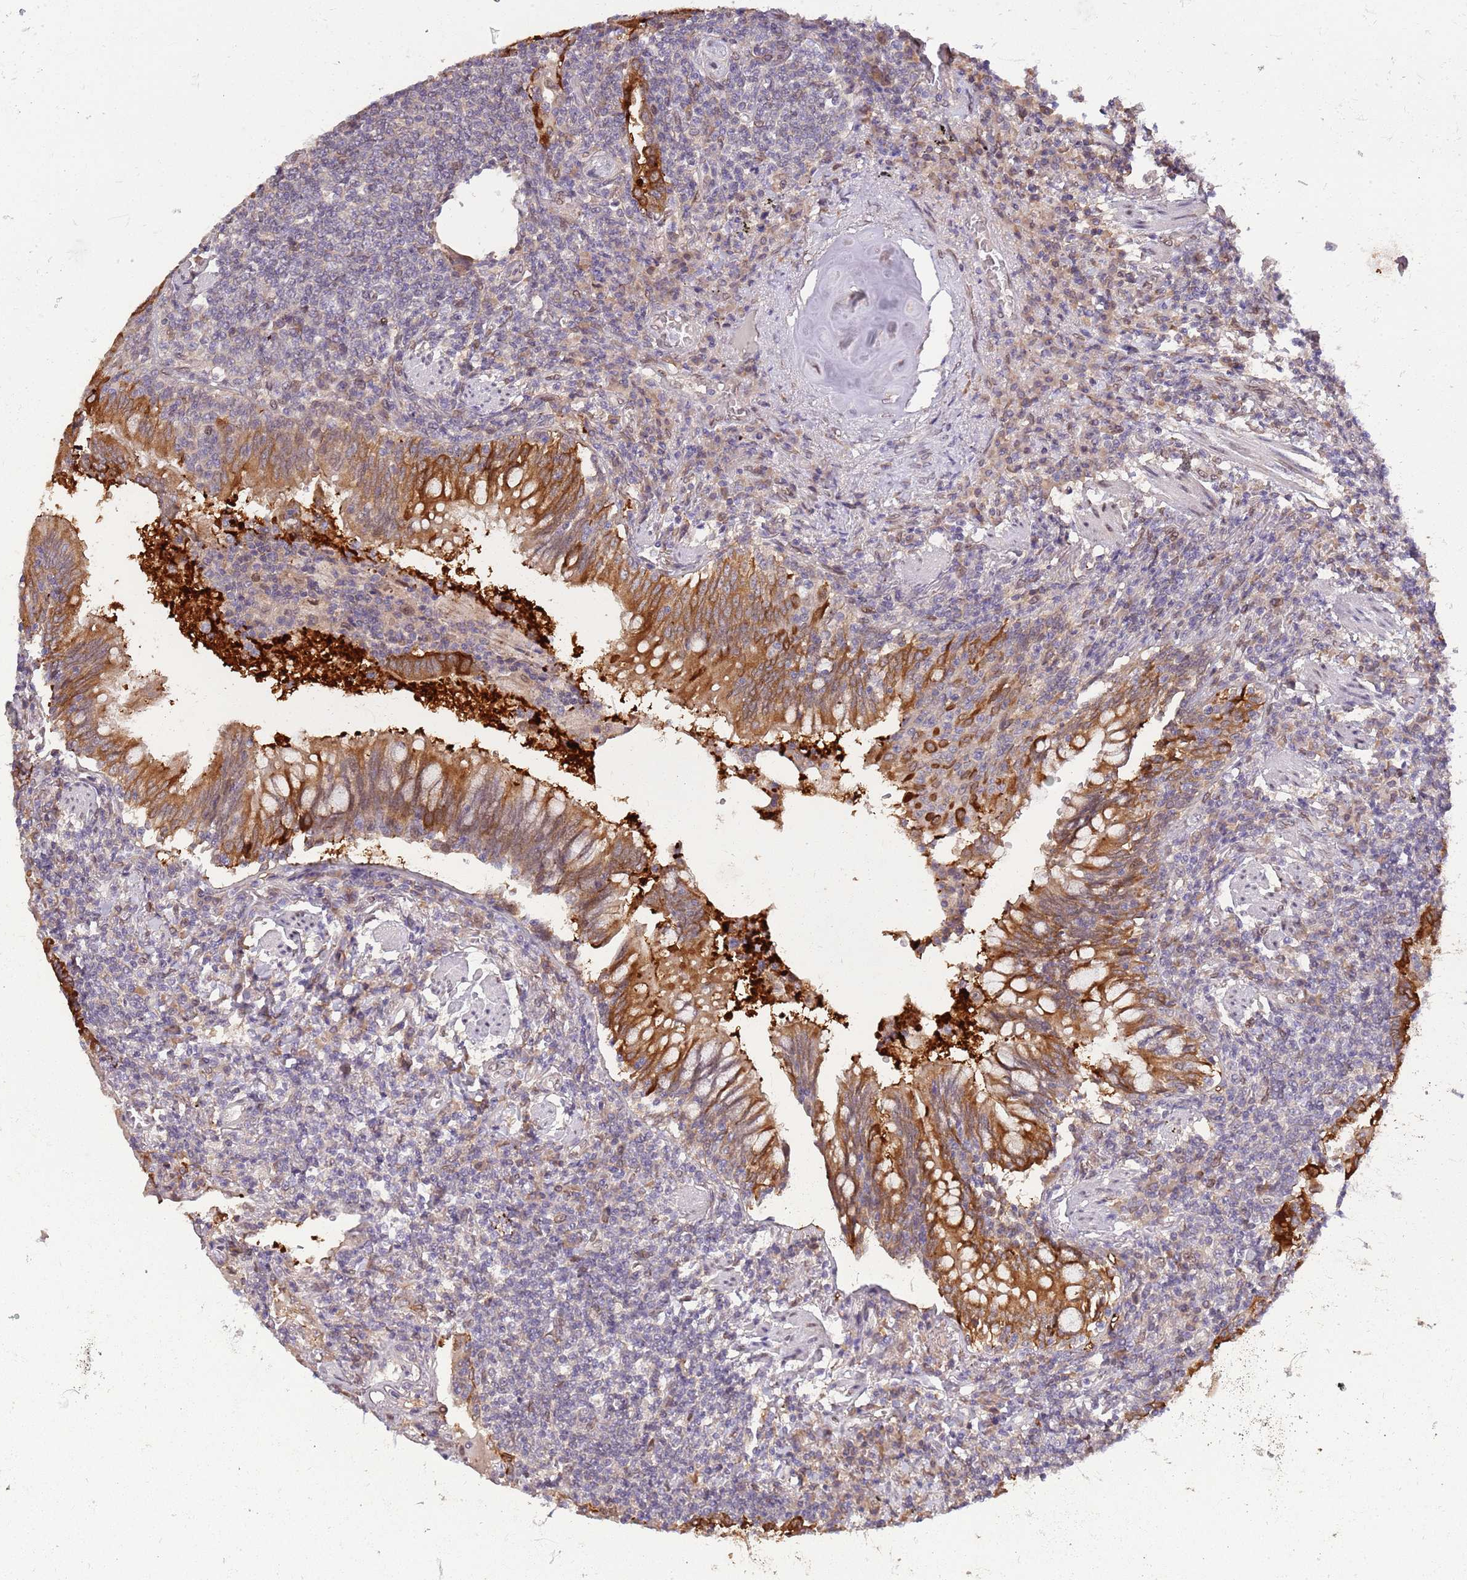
{"staining": {"intensity": "negative", "quantity": "none", "location": "none"}, "tissue": "lymphoma", "cell_type": "Tumor cells", "image_type": "cancer", "snomed": [{"axis": "morphology", "description": "Malignant lymphoma, non-Hodgkin's type, Low grade"}, {"axis": "topography", "description": "Lung"}], "caption": "Immunohistochemistry (IHC) image of neoplastic tissue: human low-grade malignant lymphoma, non-Hodgkin's type stained with DAB (3,3'-diaminobenzidine) demonstrates no significant protein staining in tumor cells.", "gene": "ZNF665", "patient": {"sex": "female", "age": 71}}